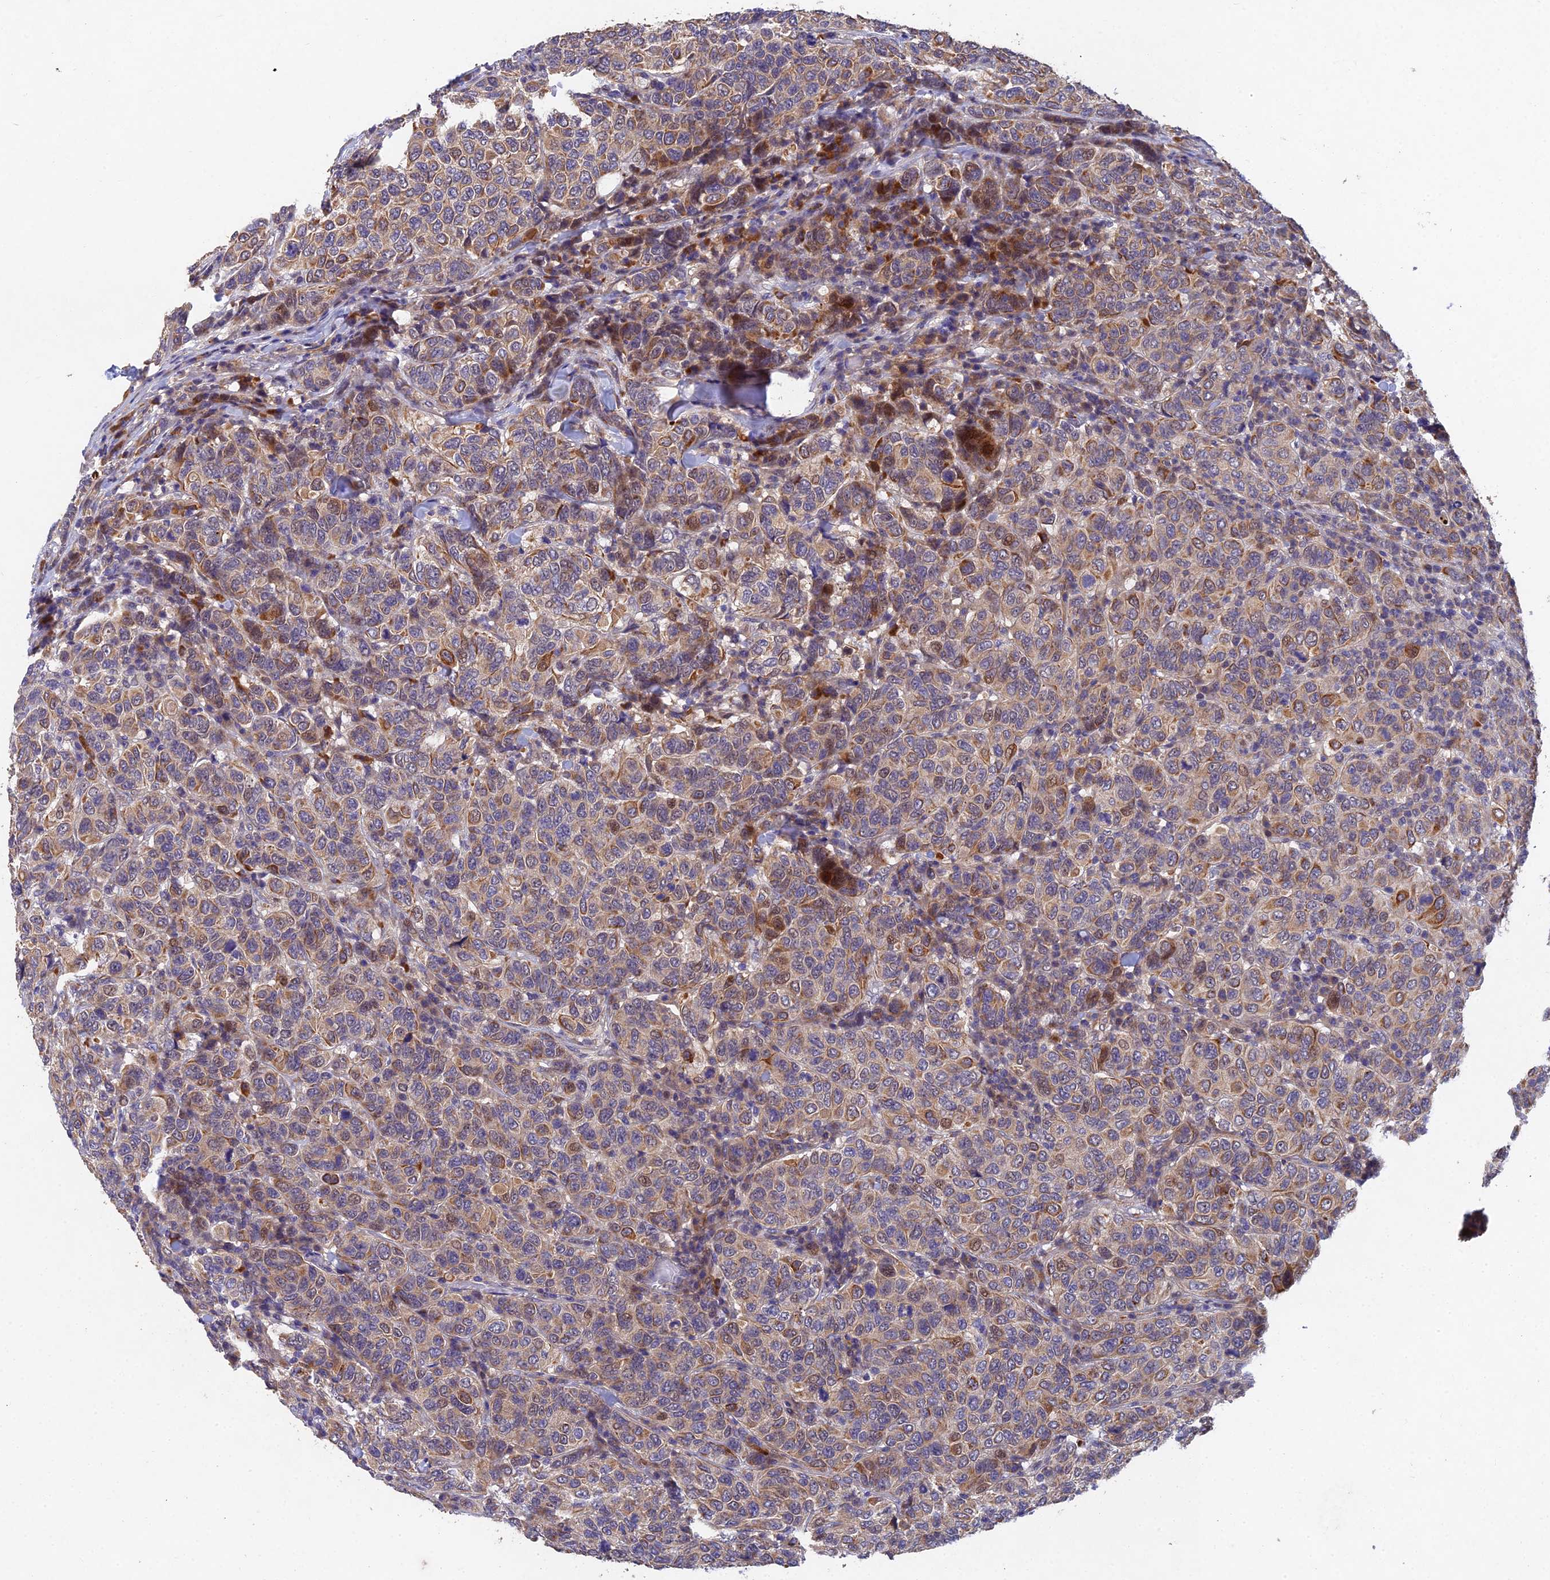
{"staining": {"intensity": "moderate", "quantity": "25%-75%", "location": "cytoplasmic/membranous"}, "tissue": "breast cancer", "cell_type": "Tumor cells", "image_type": "cancer", "snomed": [{"axis": "morphology", "description": "Duct carcinoma"}, {"axis": "topography", "description": "Breast"}], "caption": "IHC of breast cancer shows medium levels of moderate cytoplasmic/membranous expression in approximately 25%-75% of tumor cells. The staining is performed using DAB brown chromogen to label protein expression. The nuclei are counter-stained blue using hematoxylin.", "gene": "NSMCE1", "patient": {"sex": "female", "age": 55}}